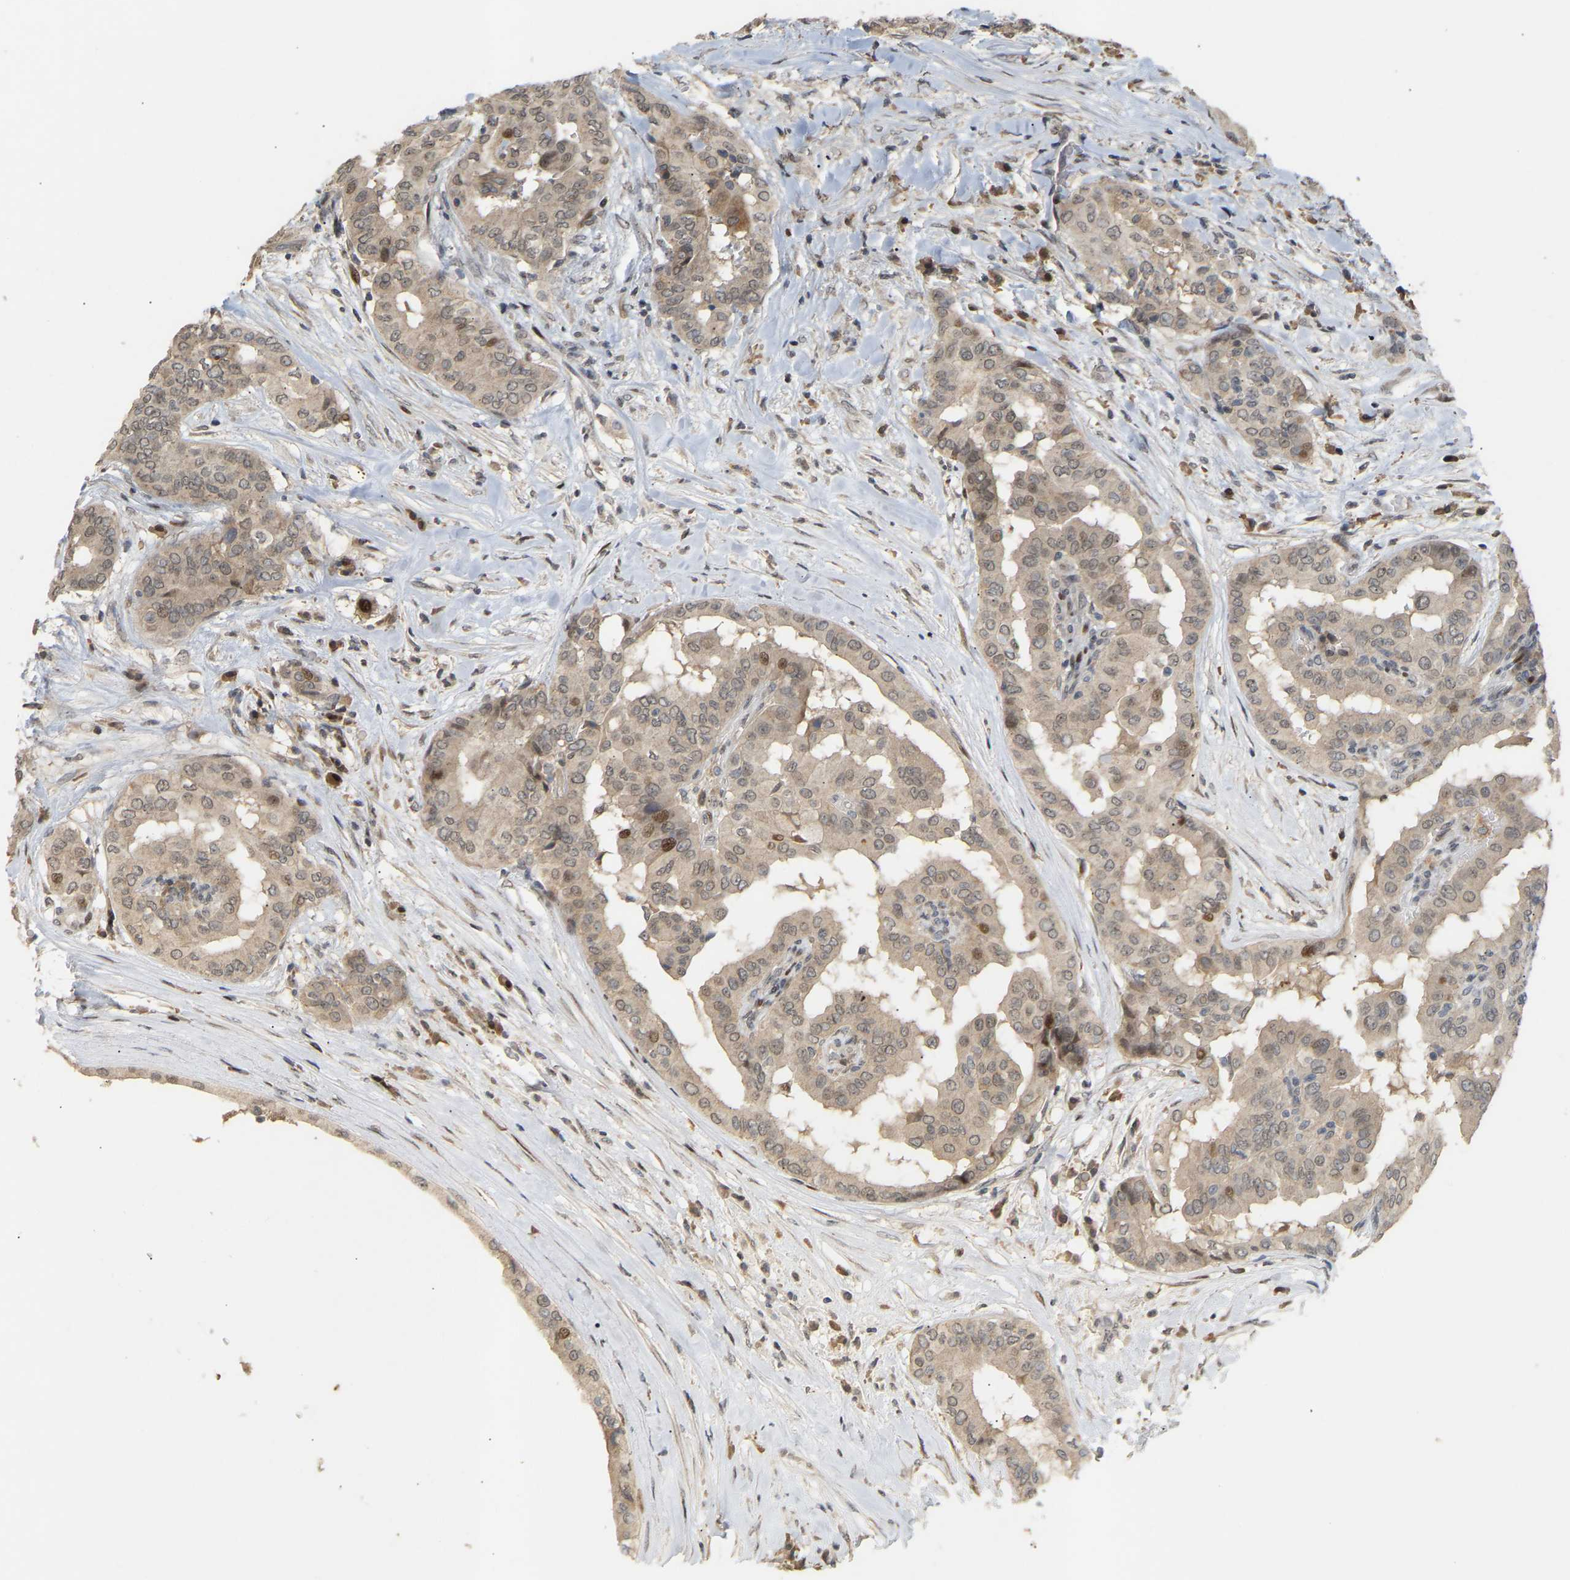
{"staining": {"intensity": "moderate", "quantity": ">75%", "location": "cytoplasmic/membranous"}, "tissue": "thyroid cancer", "cell_type": "Tumor cells", "image_type": "cancer", "snomed": [{"axis": "morphology", "description": "Papillary adenocarcinoma, NOS"}, {"axis": "topography", "description": "Thyroid gland"}], "caption": "Immunohistochemical staining of thyroid cancer displays moderate cytoplasmic/membranous protein staining in approximately >75% of tumor cells.", "gene": "PTPN4", "patient": {"sex": "male", "age": 33}}